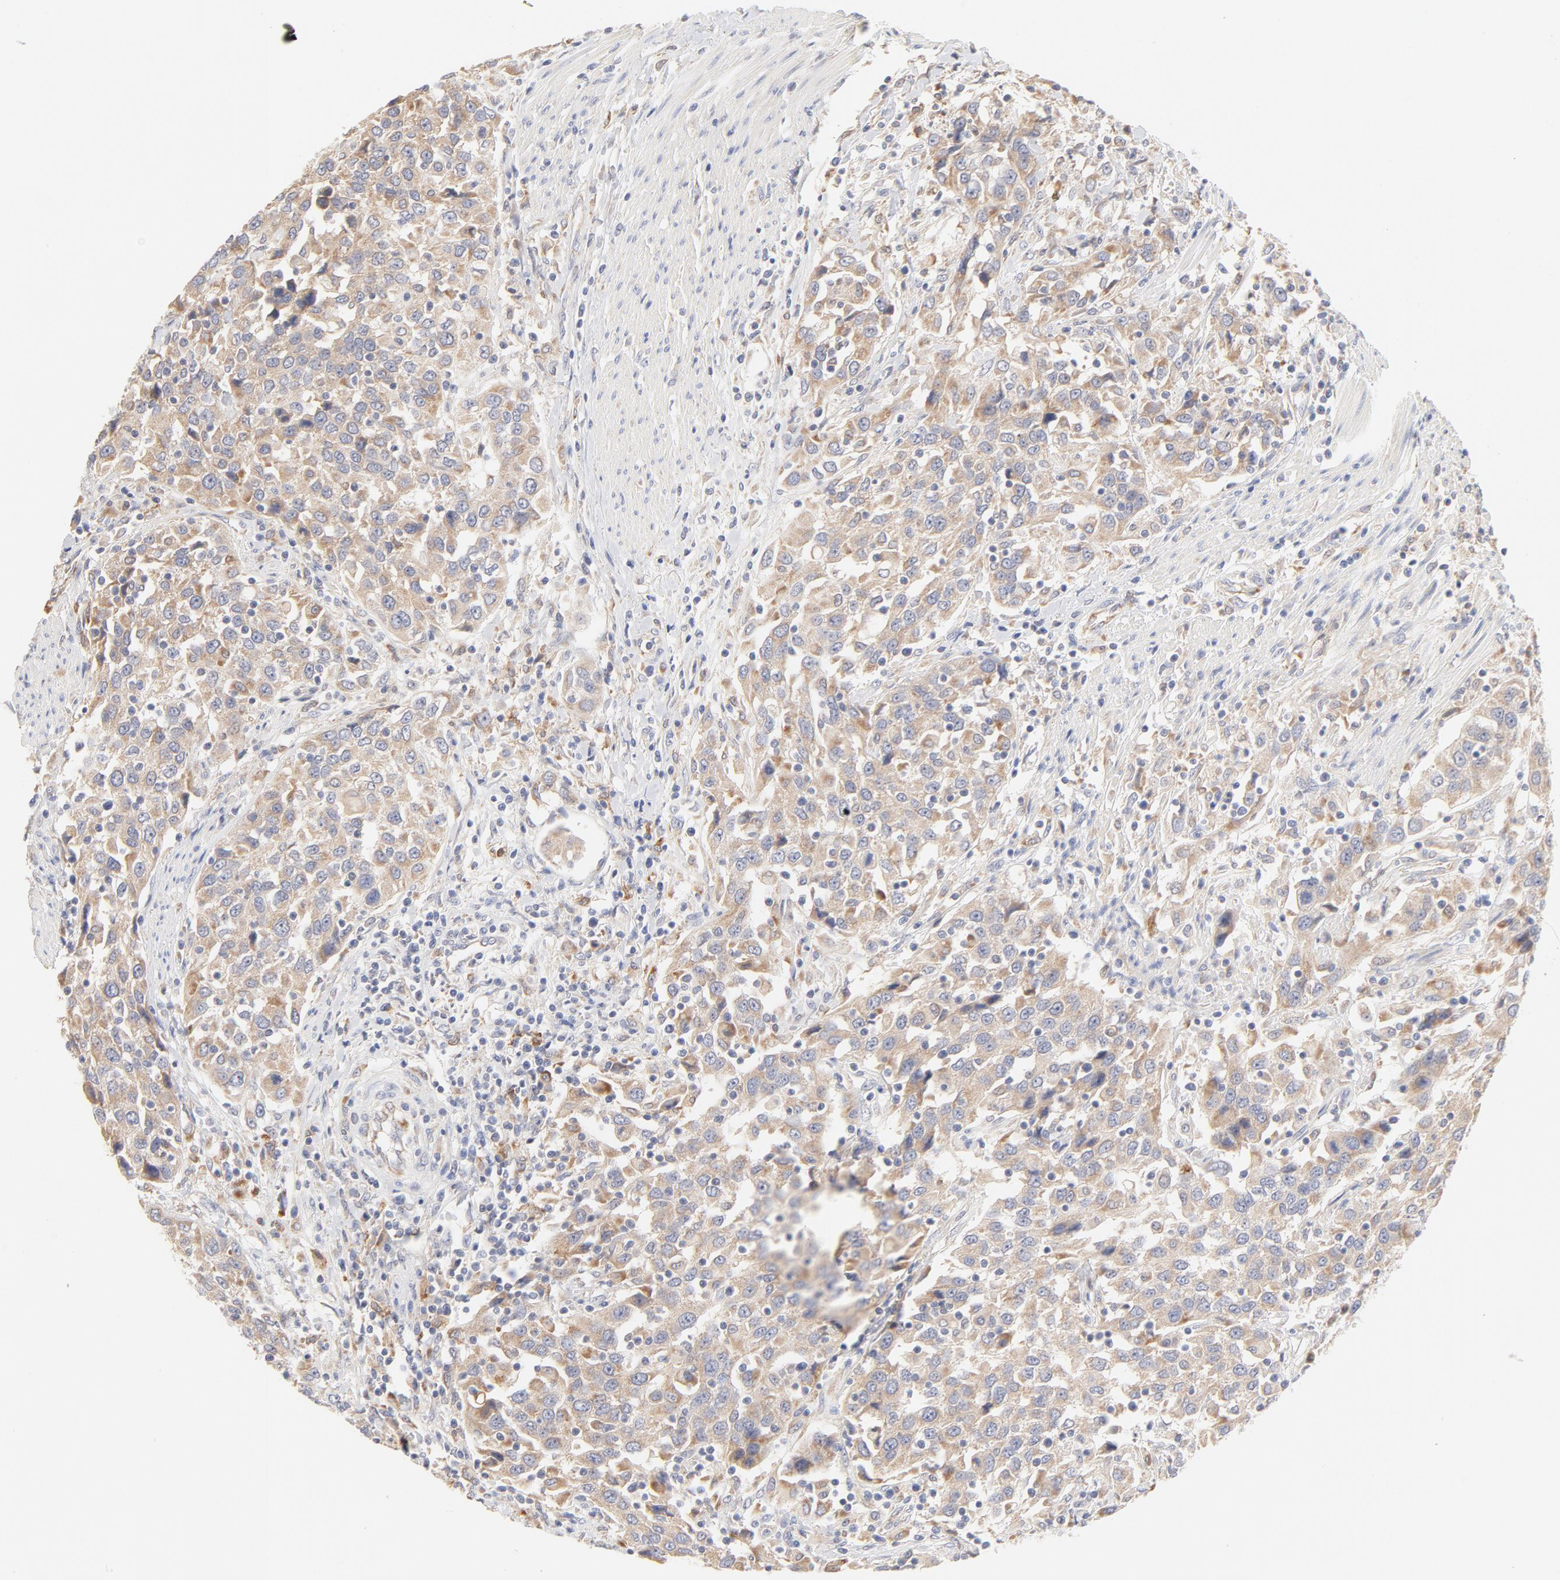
{"staining": {"intensity": "weak", "quantity": ">75%", "location": "cytoplasmic/membranous"}, "tissue": "urothelial cancer", "cell_type": "Tumor cells", "image_type": "cancer", "snomed": [{"axis": "morphology", "description": "Urothelial carcinoma, High grade"}, {"axis": "topography", "description": "Urinary bladder"}], "caption": "The photomicrograph displays a brown stain indicating the presence of a protein in the cytoplasmic/membranous of tumor cells in urothelial cancer. The staining is performed using DAB brown chromogen to label protein expression. The nuclei are counter-stained blue using hematoxylin.", "gene": "MTERF2", "patient": {"sex": "female", "age": 80}}